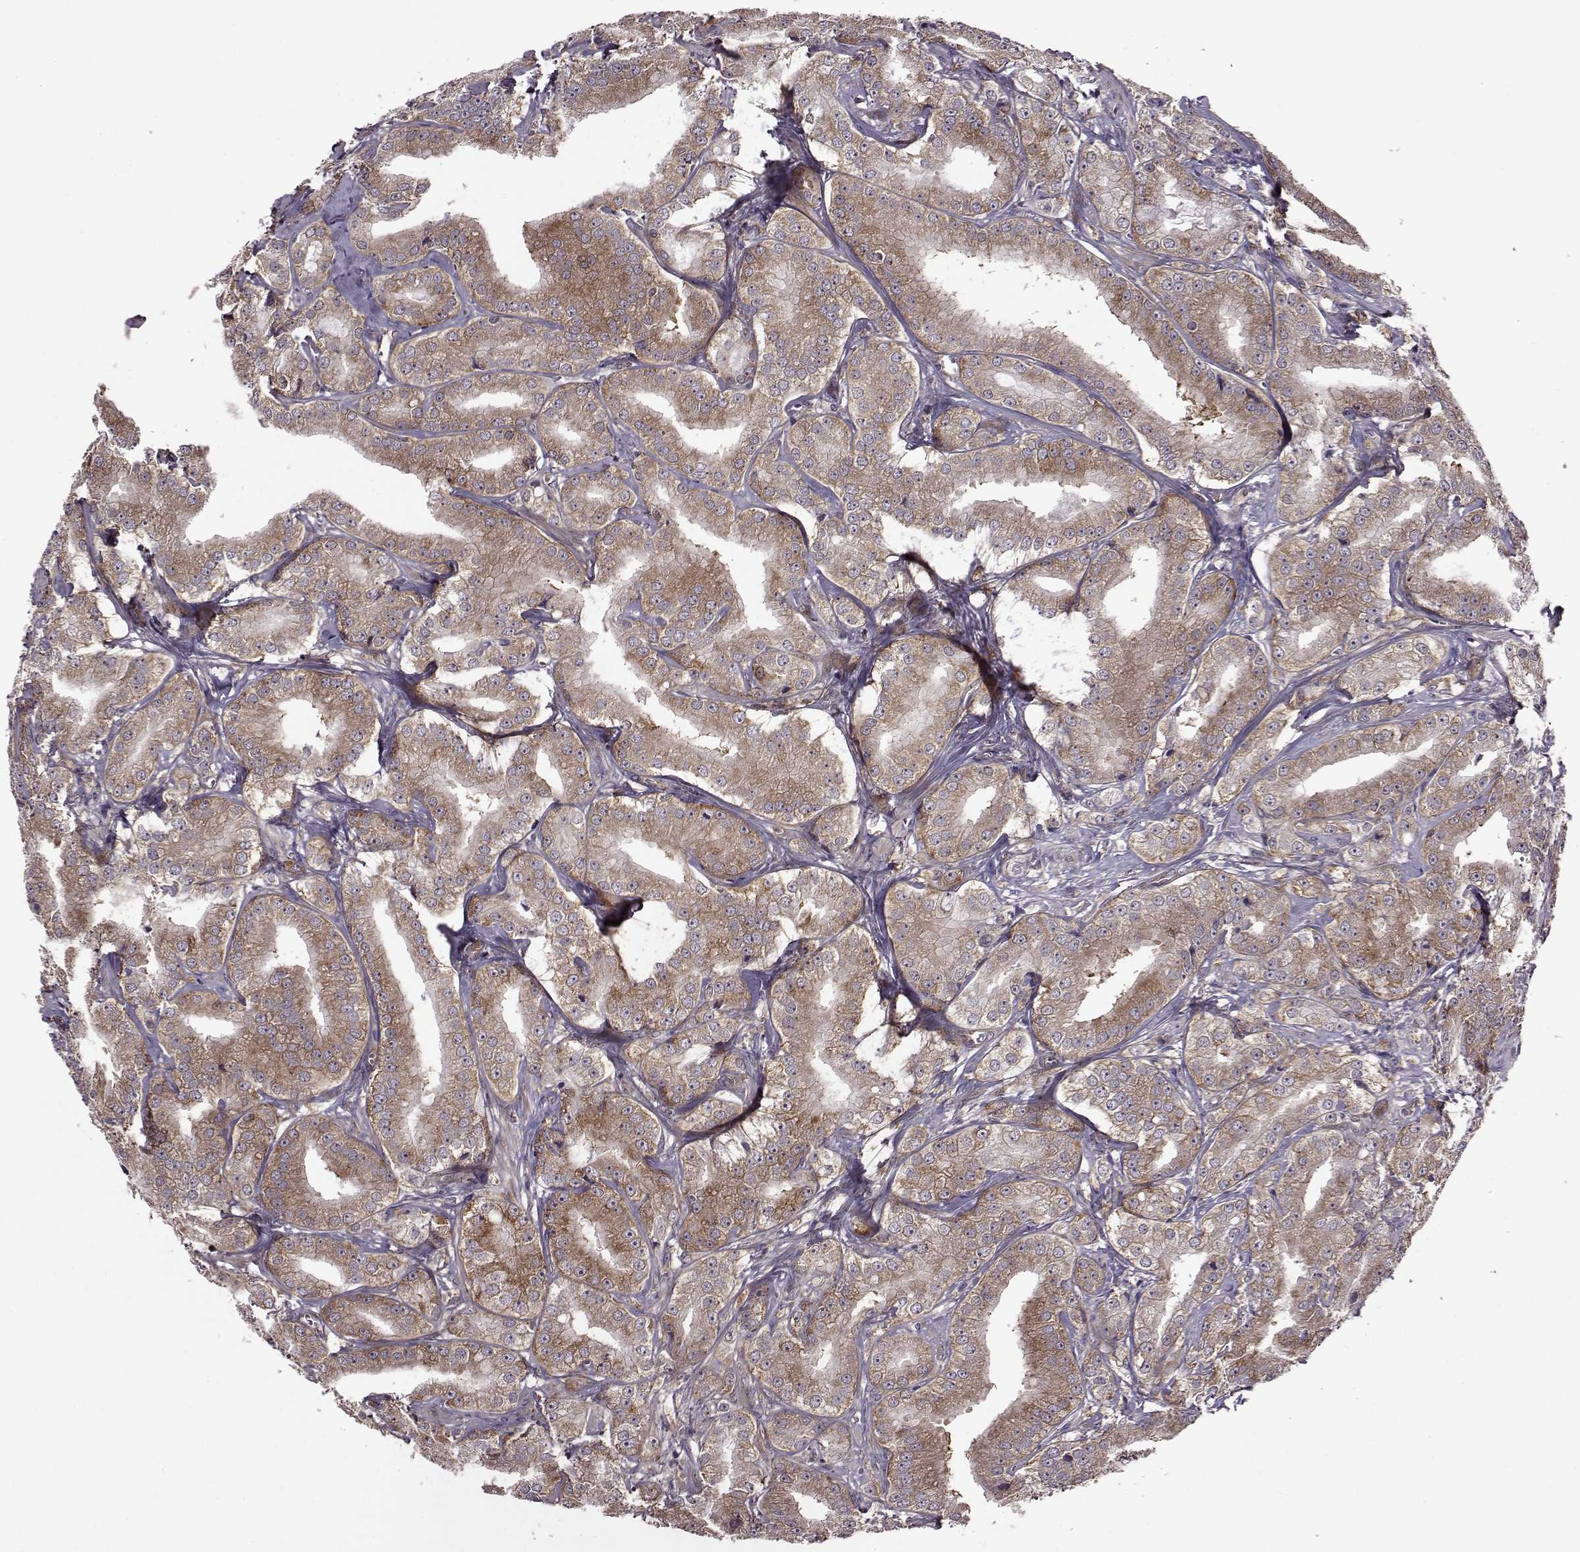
{"staining": {"intensity": "moderate", "quantity": ">75%", "location": "cytoplasmic/membranous"}, "tissue": "prostate cancer", "cell_type": "Tumor cells", "image_type": "cancer", "snomed": [{"axis": "morphology", "description": "Adenocarcinoma, High grade"}, {"axis": "topography", "description": "Prostate"}], "caption": "An immunohistochemistry (IHC) histopathology image of tumor tissue is shown. Protein staining in brown labels moderate cytoplasmic/membranous positivity in adenocarcinoma (high-grade) (prostate) within tumor cells.", "gene": "URI1", "patient": {"sex": "male", "age": 64}}